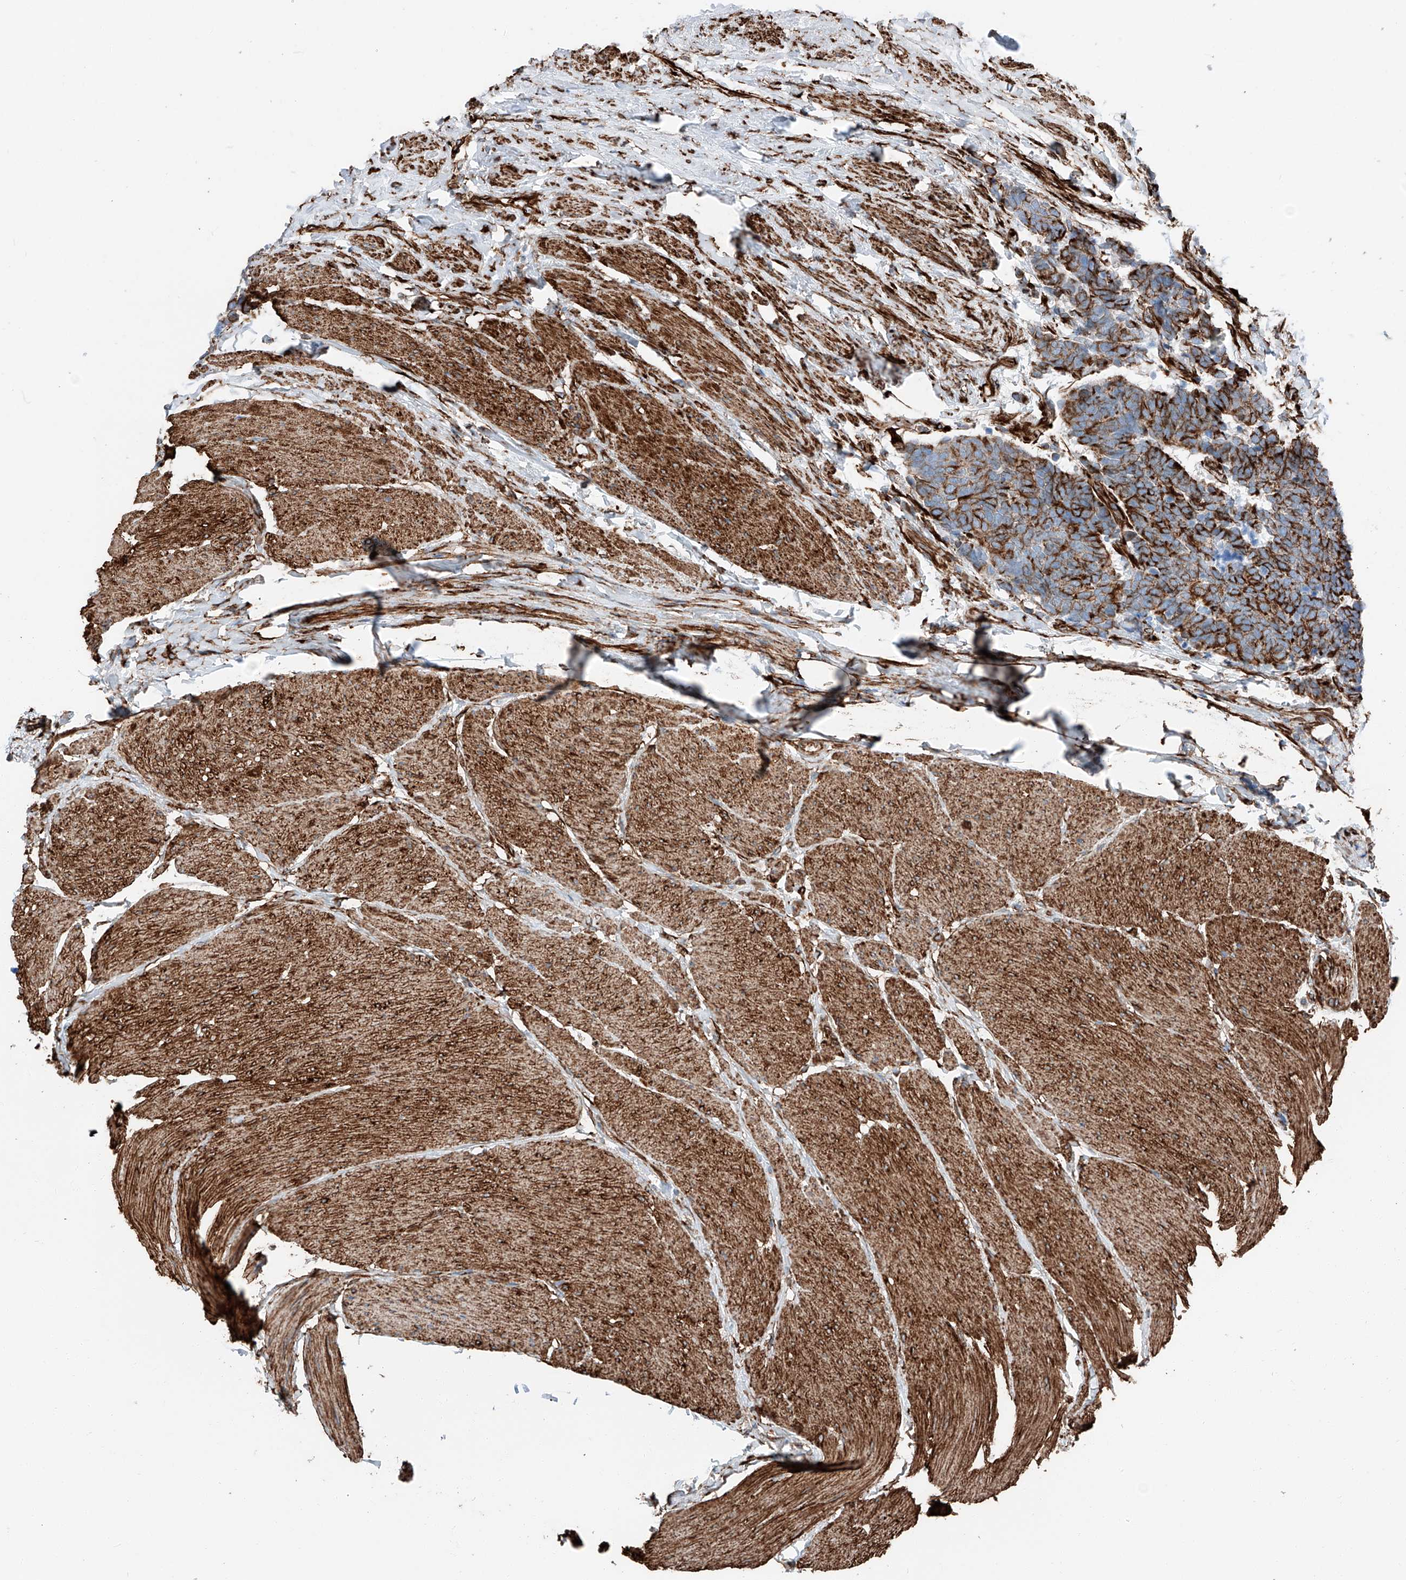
{"staining": {"intensity": "strong", "quantity": ">75%", "location": "cytoplasmic/membranous"}, "tissue": "carcinoid", "cell_type": "Tumor cells", "image_type": "cancer", "snomed": [{"axis": "morphology", "description": "Carcinoma, NOS"}, {"axis": "morphology", "description": "Carcinoid, malignant, NOS"}, {"axis": "topography", "description": "Urinary bladder"}], "caption": "Protein staining of carcinoid (malignant) tissue reveals strong cytoplasmic/membranous expression in approximately >75% of tumor cells. (IHC, brightfield microscopy, high magnification).", "gene": "ZNF804A", "patient": {"sex": "male", "age": 57}}